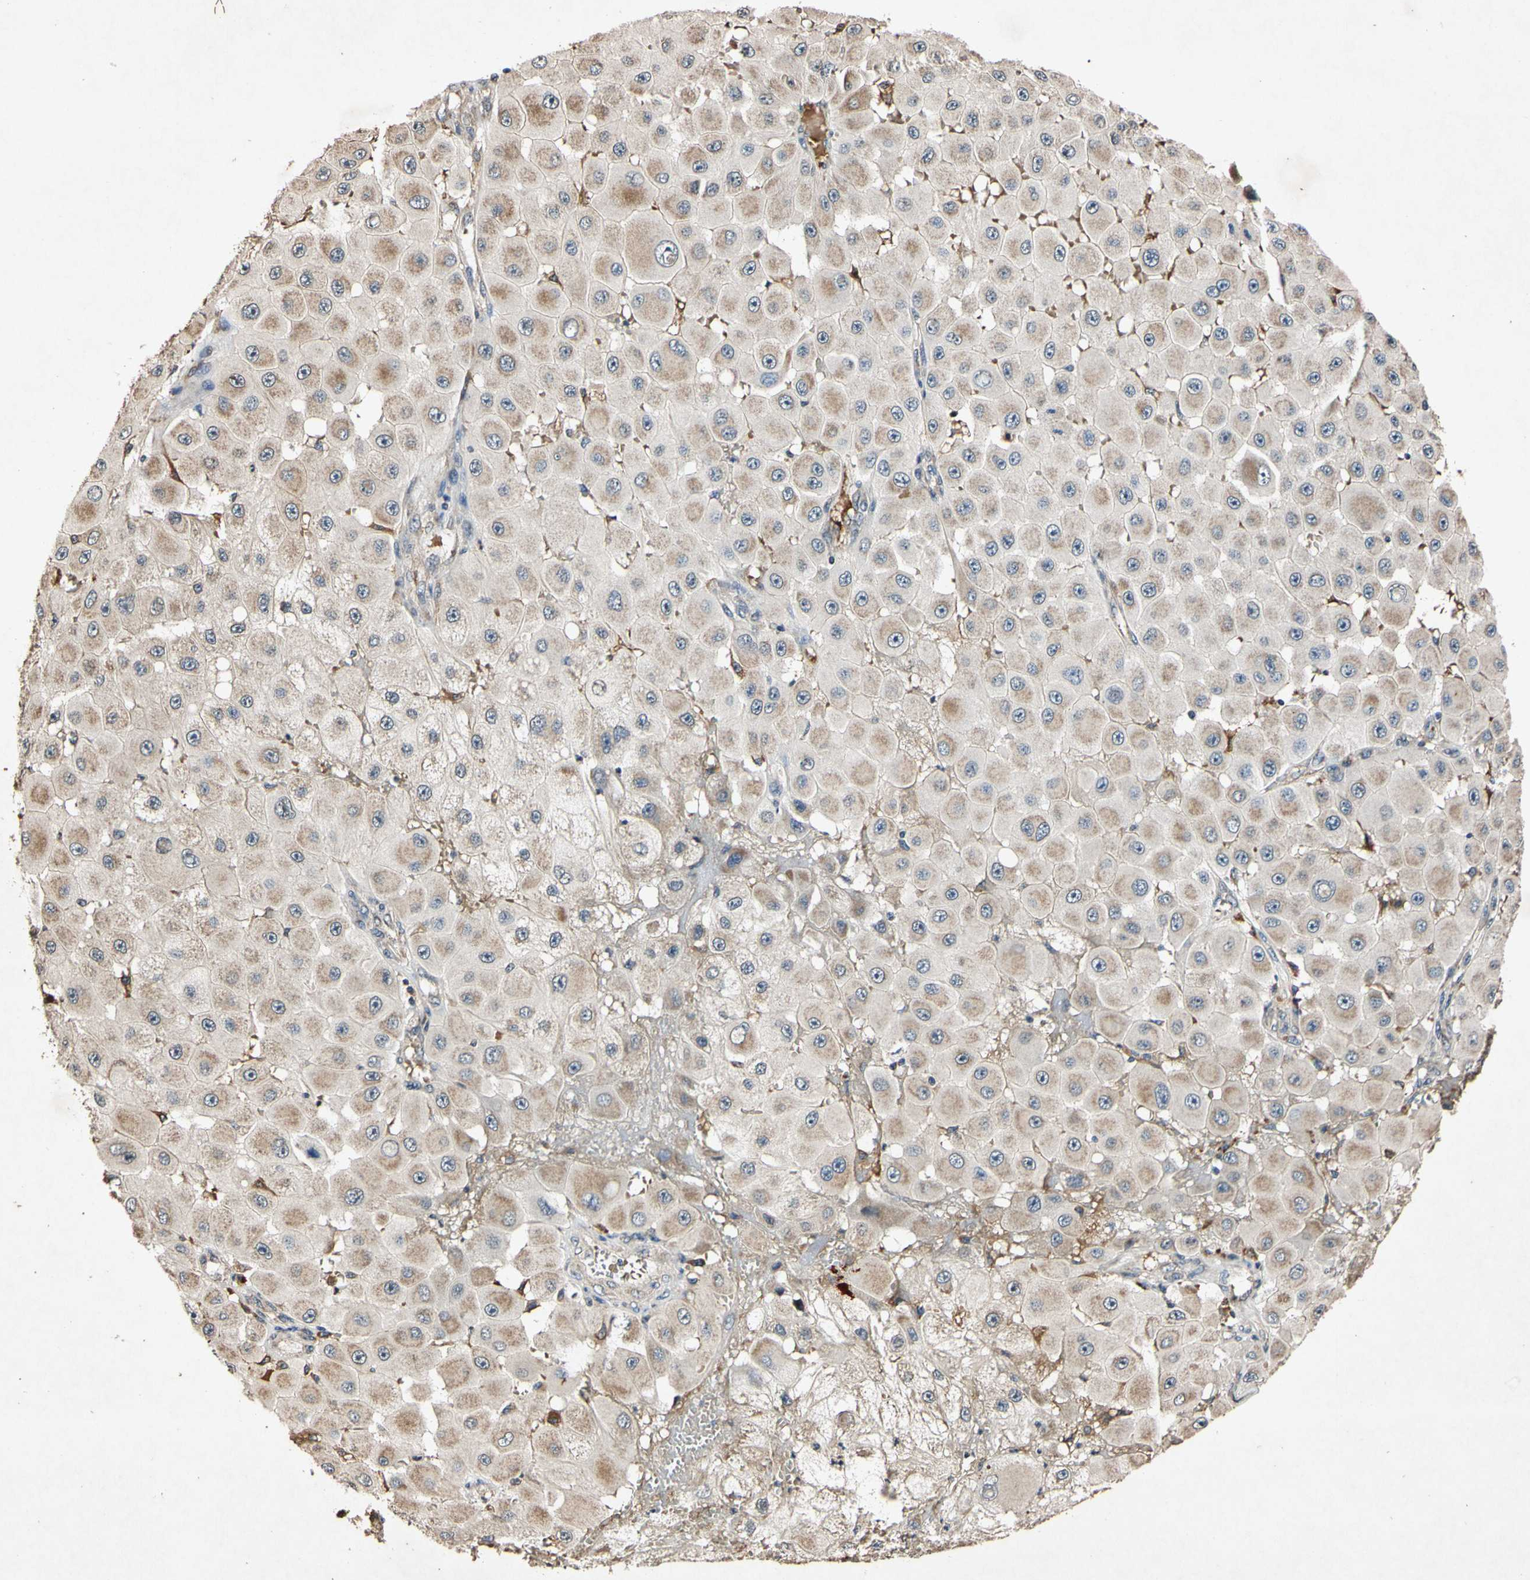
{"staining": {"intensity": "moderate", "quantity": ">75%", "location": "cytoplasmic/membranous"}, "tissue": "melanoma", "cell_type": "Tumor cells", "image_type": "cancer", "snomed": [{"axis": "morphology", "description": "Malignant melanoma, NOS"}, {"axis": "topography", "description": "Skin"}], "caption": "Malignant melanoma was stained to show a protein in brown. There is medium levels of moderate cytoplasmic/membranous expression in approximately >75% of tumor cells.", "gene": "PLAT", "patient": {"sex": "female", "age": 81}}